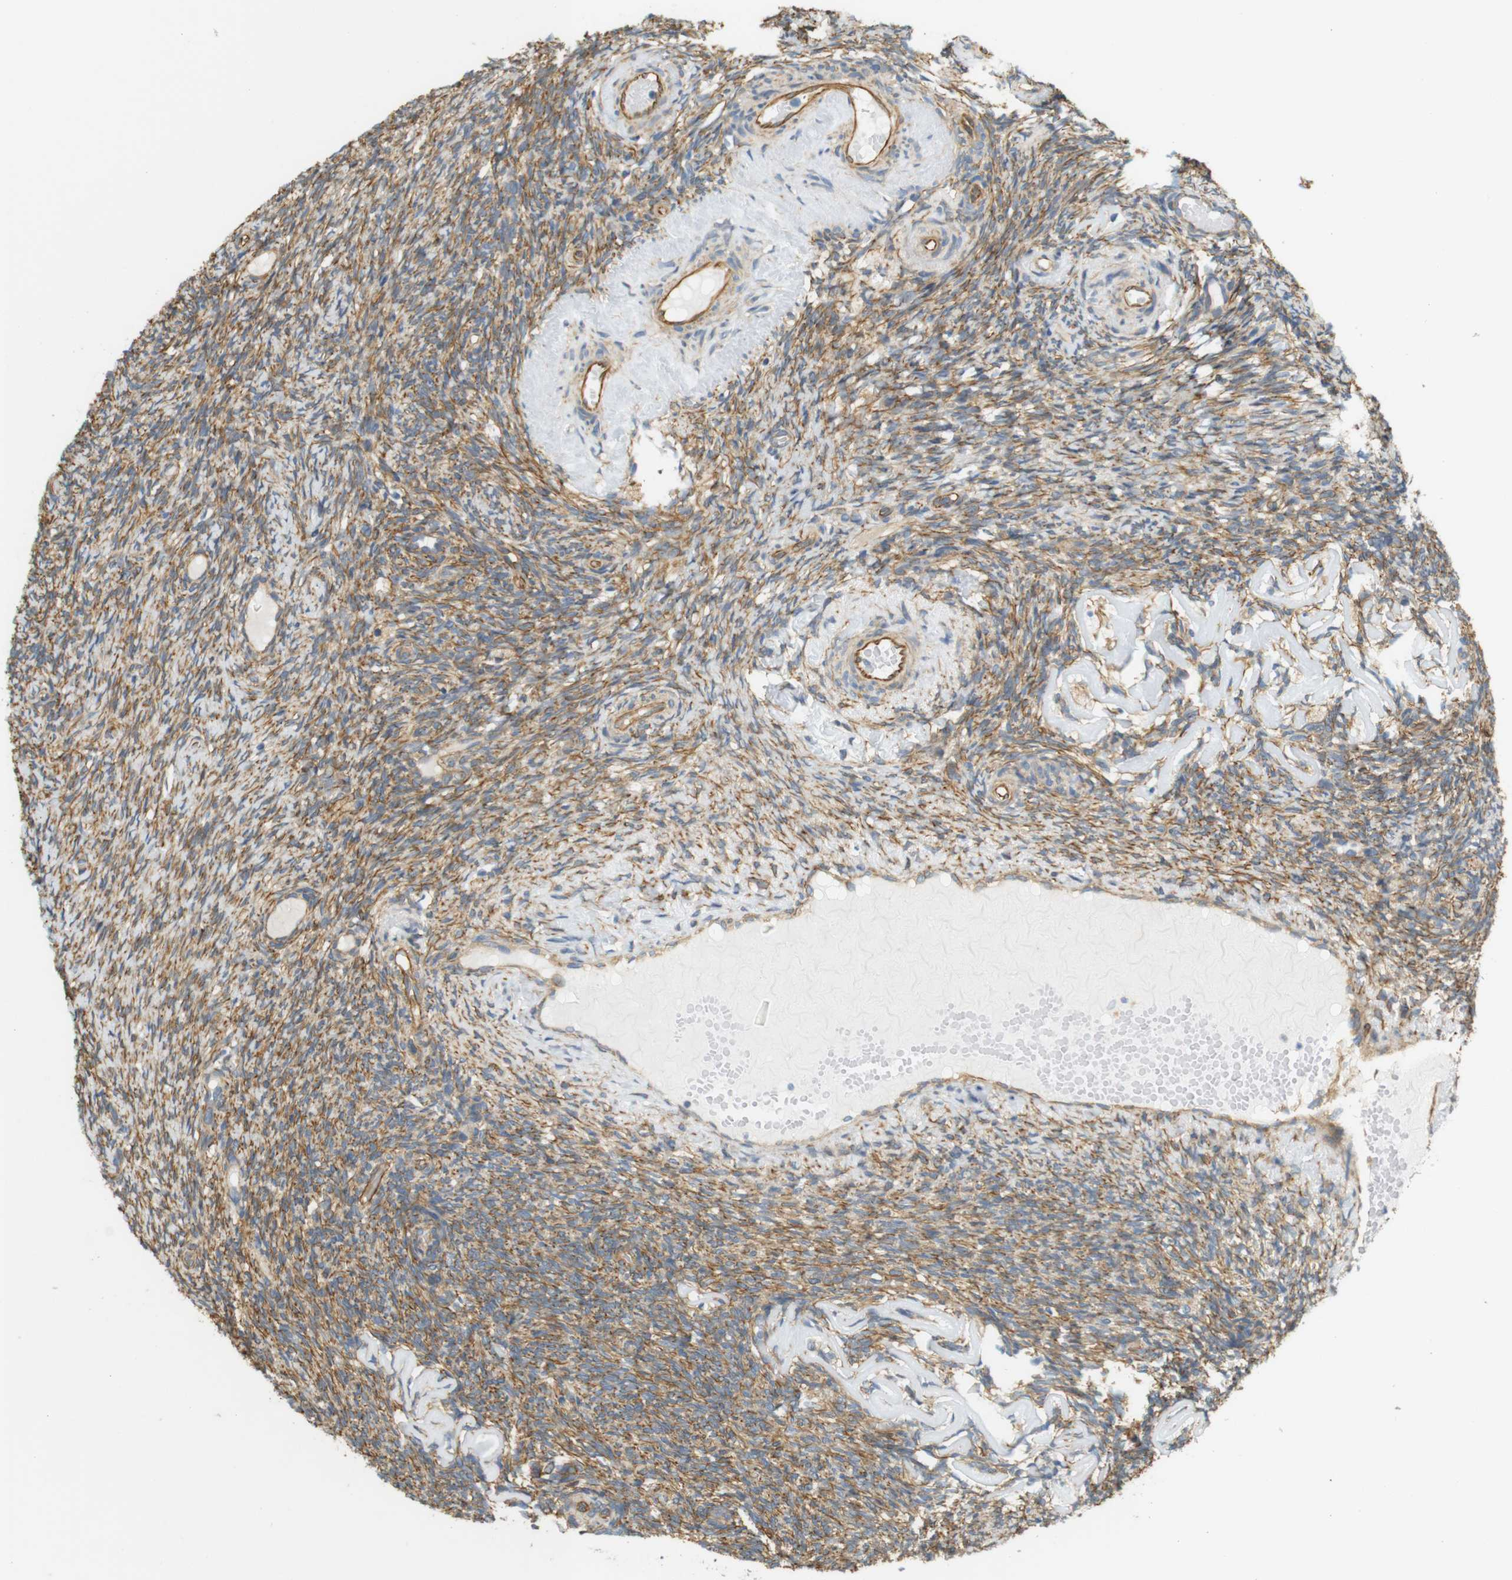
{"staining": {"intensity": "moderate", "quantity": ">75%", "location": "cytoplasmic/membranous"}, "tissue": "ovary", "cell_type": "Ovarian stroma cells", "image_type": "normal", "snomed": [{"axis": "morphology", "description": "Normal tissue, NOS"}, {"axis": "topography", "description": "Ovary"}], "caption": "Ovary was stained to show a protein in brown. There is medium levels of moderate cytoplasmic/membranous positivity in approximately >75% of ovarian stroma cells.", "gene": "CYTH3", "patient": {"sex": "female", "age": 60}}